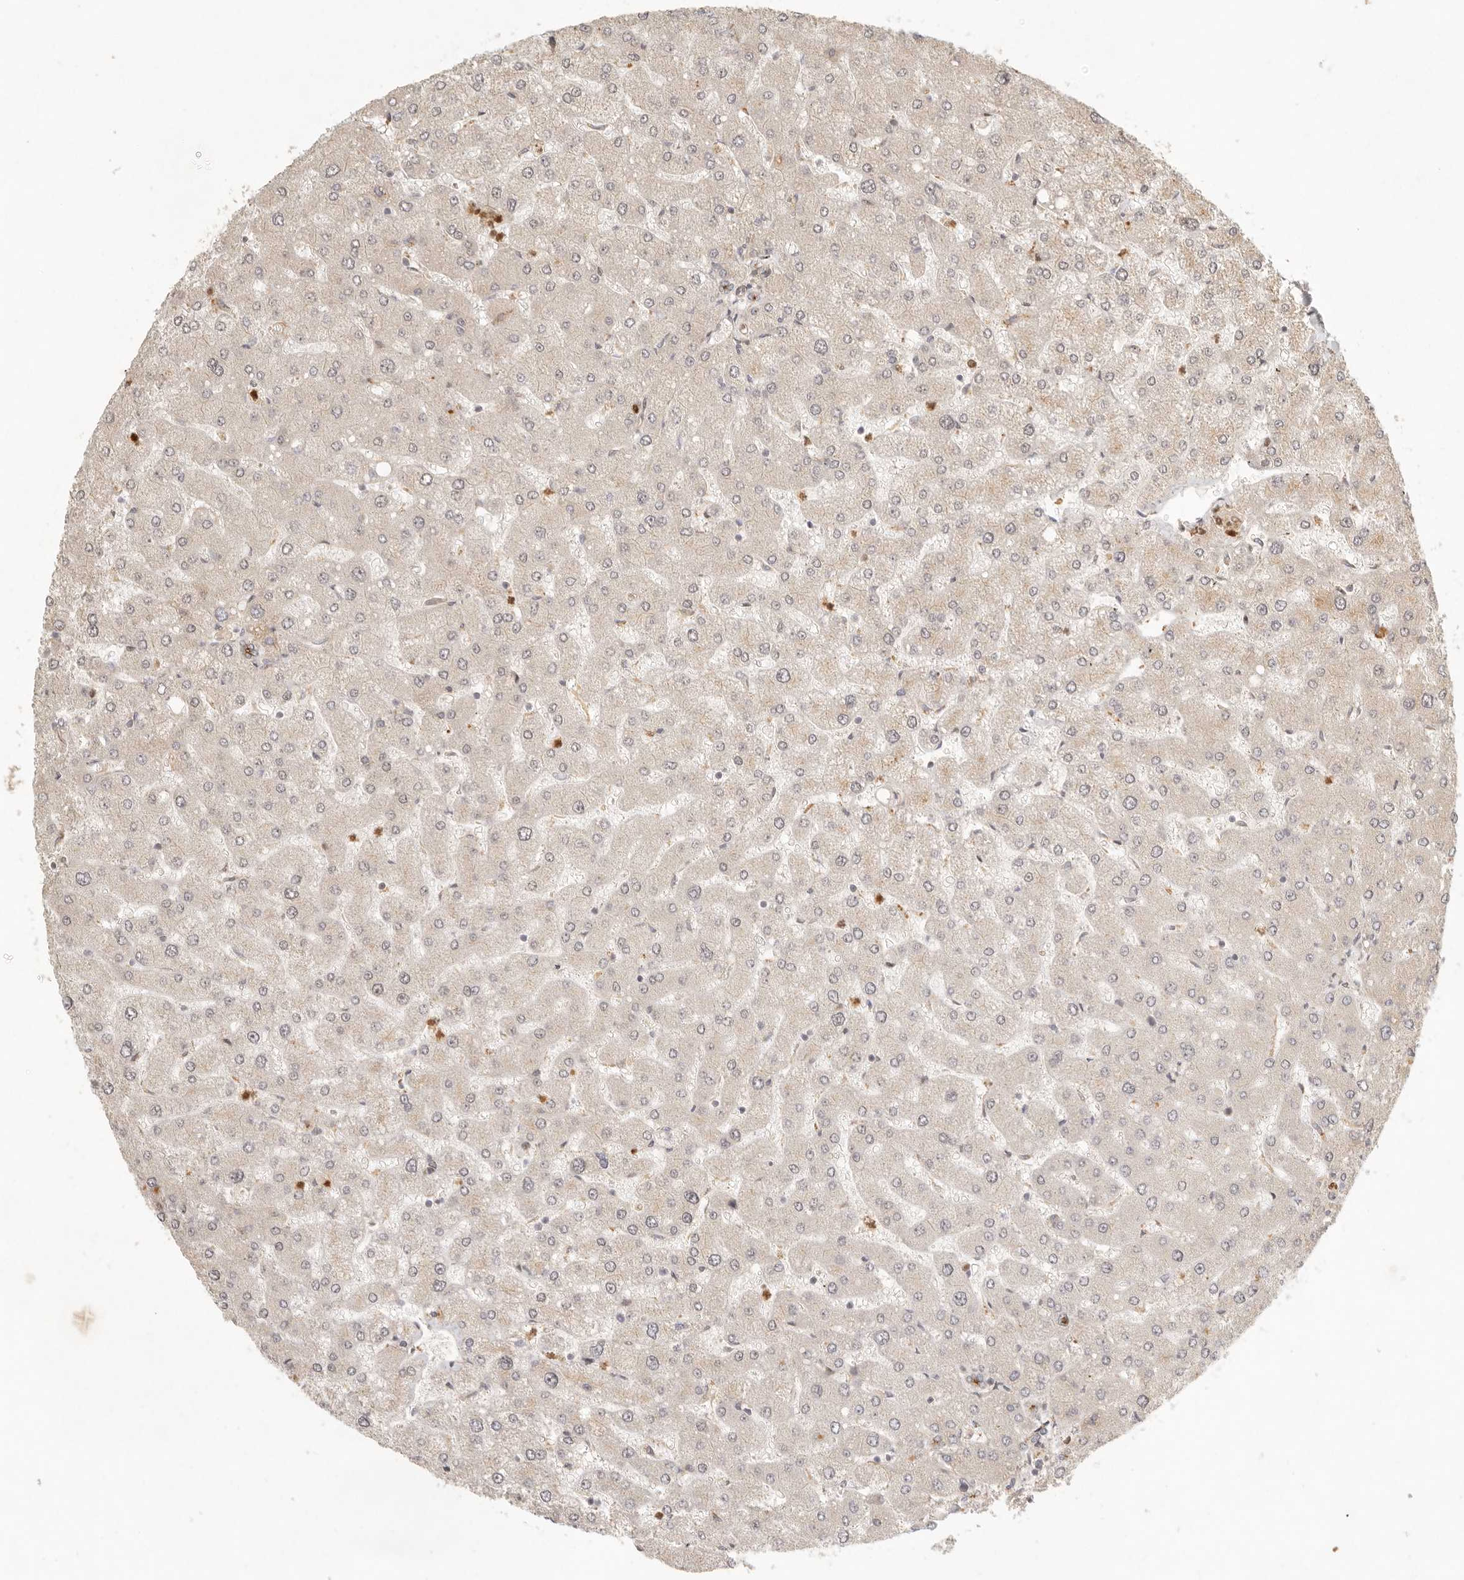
{"staining": {"intensity": "weak", "quantity": "<25%", "location": "cytoplasmic/membranous"}, "tissue": "liver", "cell_type": "Cholangiocytes", "image_type": "normal", "snomed": [{"axis": "morphology", "description": "Normal tissue, NOS"}, {"axis": "topography", "description": "Liver"}], "caption": "Human liver stained for a protein using IHC displays no staining in cholangiocytes.", "gene": "KLHL38", "patient": {"sex": "male", "age": 55}}